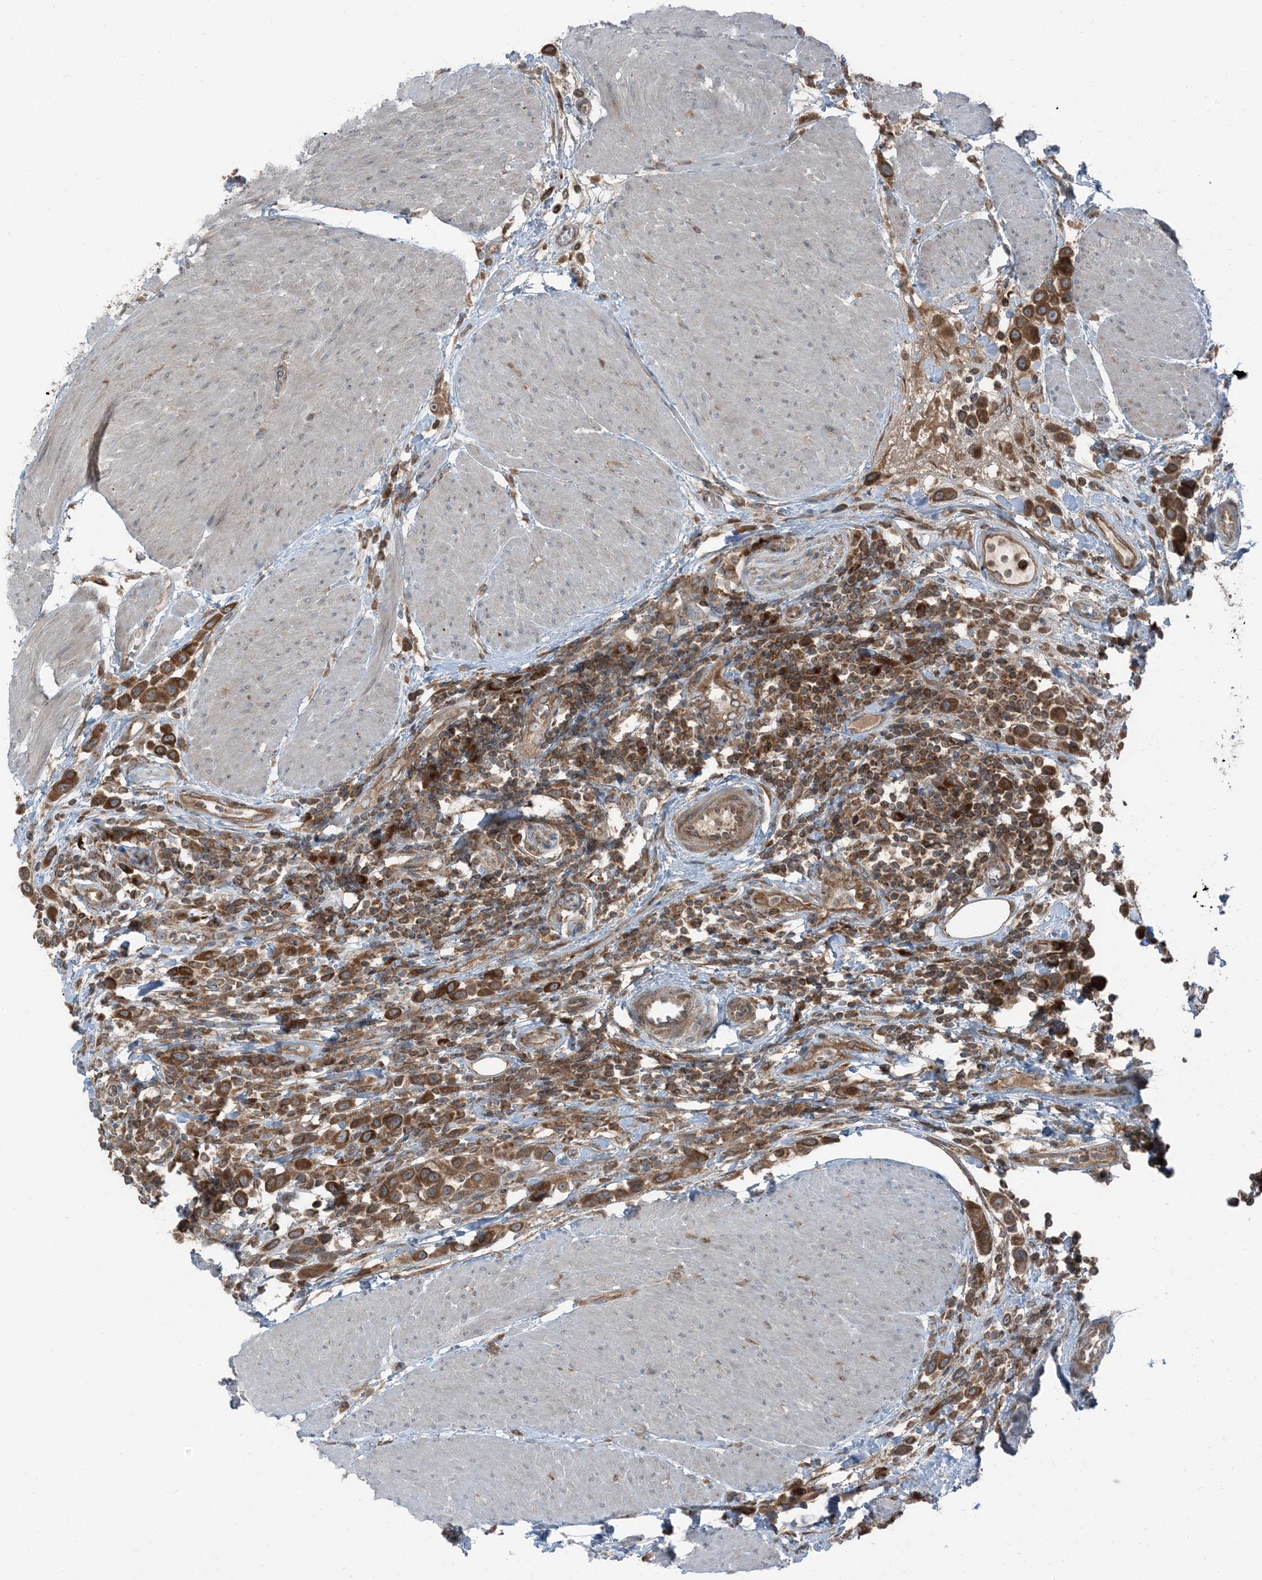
{"staining": {"intensity": "strong", "quantity": ">75%", "location": "cytoplasmic/membranous"}, "tissue": "urothelial cancer", "cell_type": "Tumor cells", "image_type": "cancer", "snomed": [{"axis": "morphology", "description": "Urothelial carcinoma, High grade"}, {"axis": "topography", "description": "Urinary bladder"}], "caption": "Tumor cells demonstrate high levels of strong cytoplasmic/membranous positivity in about >75% of cells in urothelial carcinoma (high-grade).", "gene": "RAB3GAP1", "patient": {"sex": "male", "age": 50}}